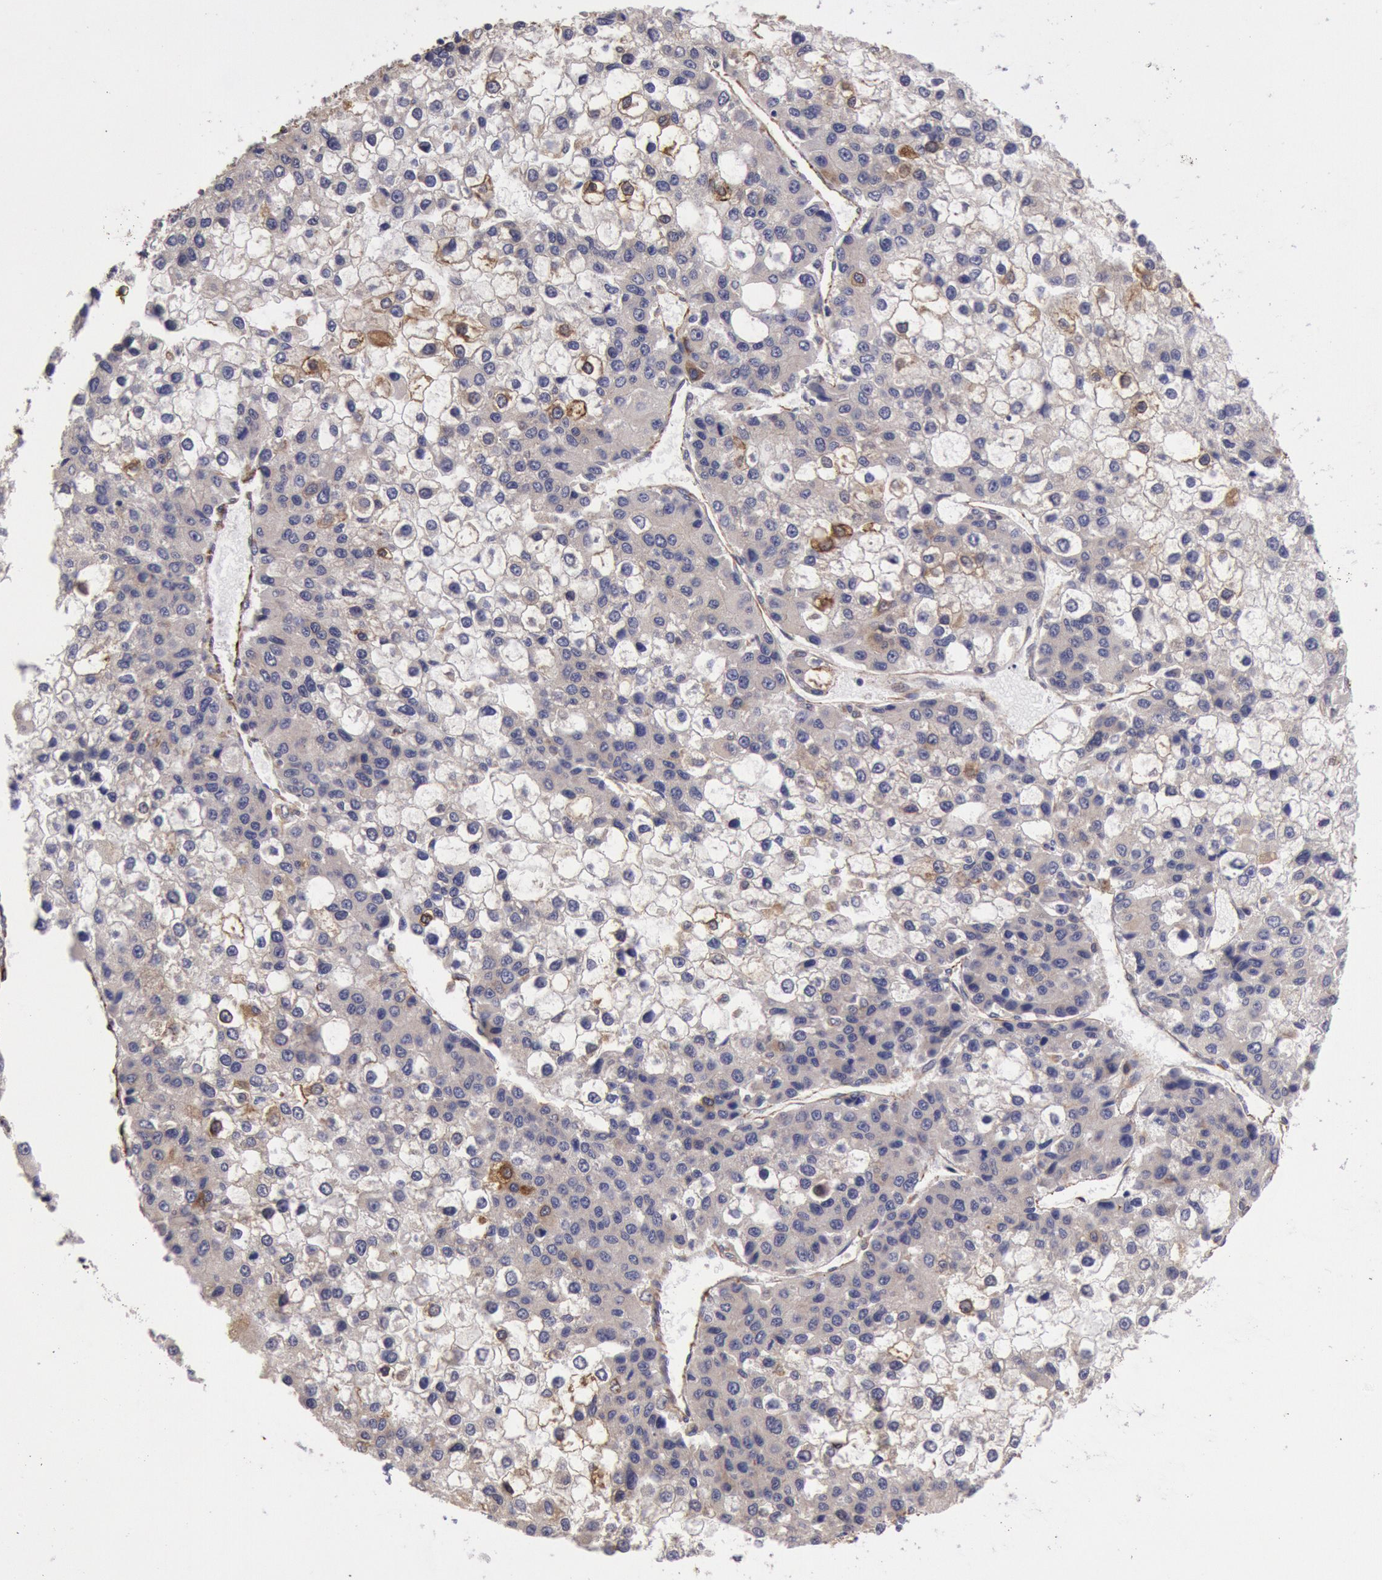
{"staining": {"intensity": "negative", "quantity": "none", "location": "none"}, "tissue": "liver cancer", "cell_type": "Tumor cells", "image_type": "cancer", "snomed": [{"axis": "morphology", "description": "Carcinoma, Hepatocellular, NOS"}, {"axis": "topography", "description": "Liver"}], "caption": "The IHC image has no significant staining in tumor cells of liver cancer tissue.", "gene": "RNF139", "patient": {"sex": "female", "age": 66}}